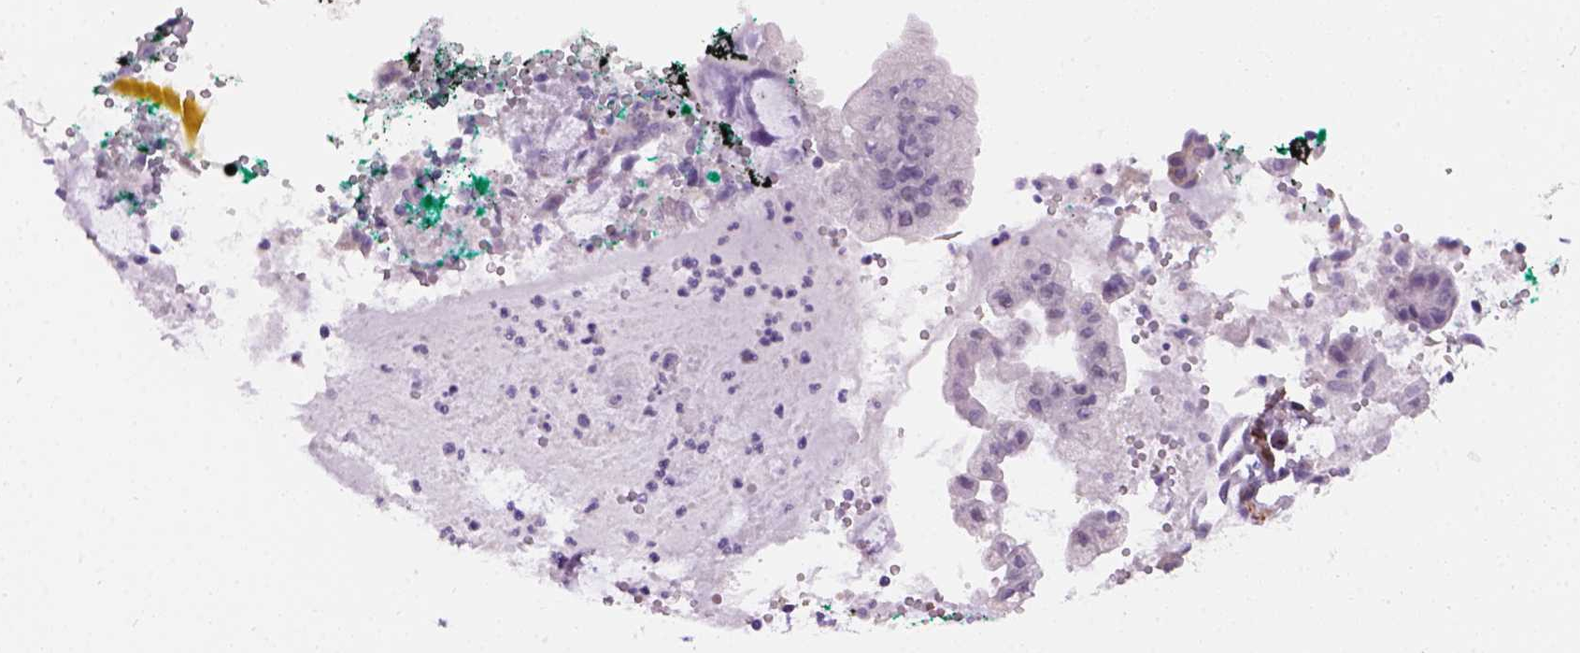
{"staining": {"intensity": "negative", "quantity": "none", "location": "none"}, "tissue": "pancreatic cancer", "cell_type": "Tumor cells", "image_type": "cancer", "snomed": [{"axis": "morphology", "description": "Normal tissue, NOS"}, {"axis": "morphology", "description": "Adenocarcinoma, NOS"}, {"axis": "topography", "description": "Lymph node"}, {"axis": "topography", "description": "Pancreas"}], "caption": "IHC image of neoplastic tissue: pancreatic adenocarcinoma stained with DAB (3,3'-diaminobenzidine) shows no significant protein positivity in tumor cells. (IHC, brightfield microscopy, high magnification).", "gene": "KAZN", "patient": {"sex": "female", "age": 58}}